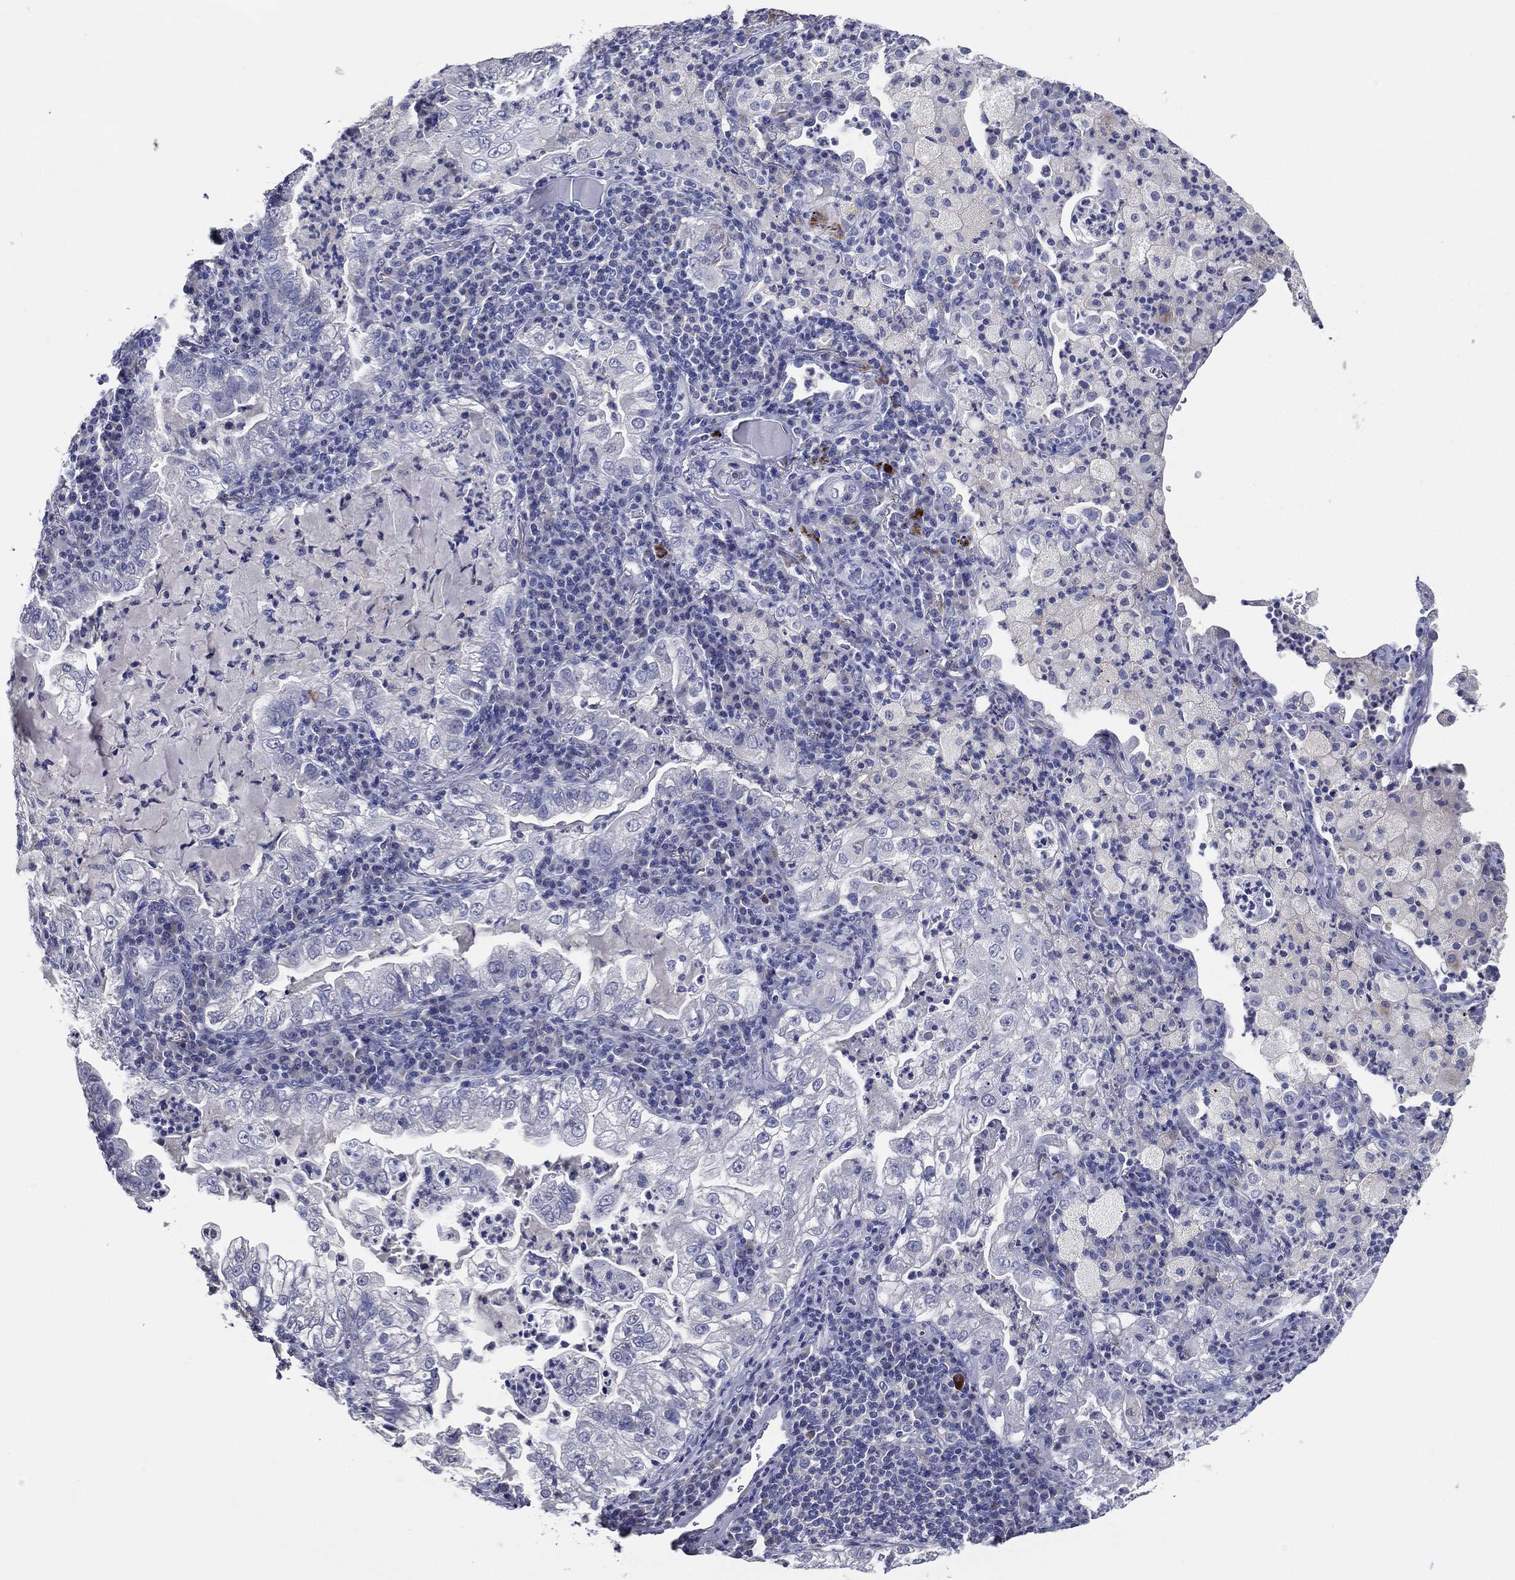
{"staining": {"intensity": "negative", "quantity": "none", "location": "none"}, "tissue": "lung cancer", "cell_type": "Tumor cells", "image_type": "cancer", "snomed": [{"axis": "morphology", "description": "Adenocarcinoma, NOS"}, {"axis": "topography", "description": "Lung"}], "caption": "Lung cancer was stained to show a protein in brown. There is no significant expression in tumor cells.", "gene": "TFAP2A", "patient": {"sex": "female", "age": 73}}